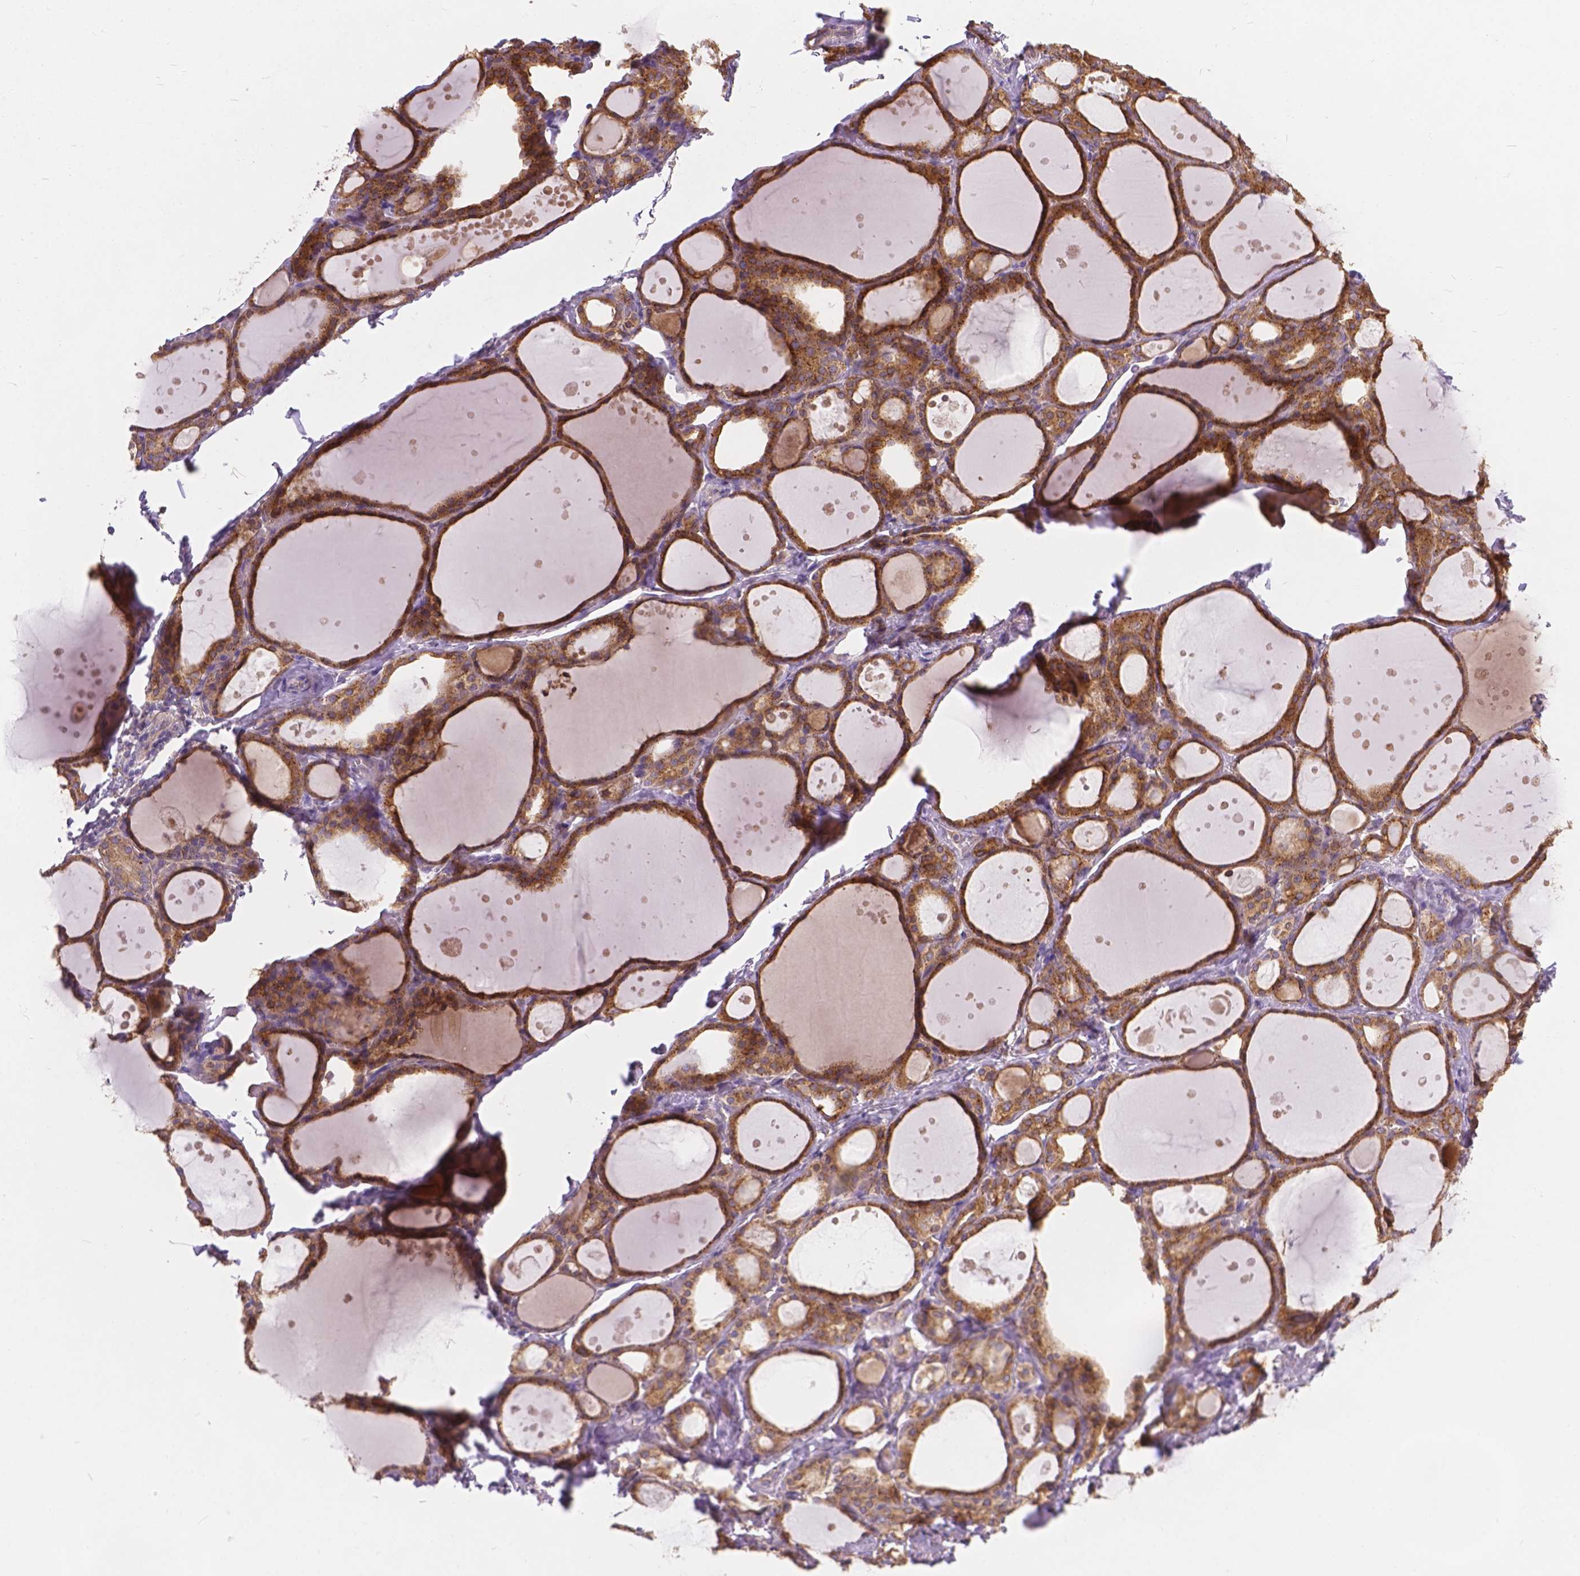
{"staining": {"intensity": "strong", "quantity": ">75%", "location": "cytoplasmic/membranous"}, "tissue": "thyroid gland", "cell_type": "Glandular cells", "image_type": "normal", "snomed": [{"axis": "morphology", "description": "Normal tissue, NOS"}, {"axis": "topography", "description": "Thyroid gland"}], "caption": "A high-resolution micrograph shows IHC staining of unremarkable thyroid gland, which shows strong cytoplasmic/membranous expression in about >75% of glandular cells. The protein is stained brown, and the nuclei are stained in blue (DAB IHC with brightfield microscopy, high magnification).", "gene": "CDK10", "patient": {"sex": "male", "age": 68}}